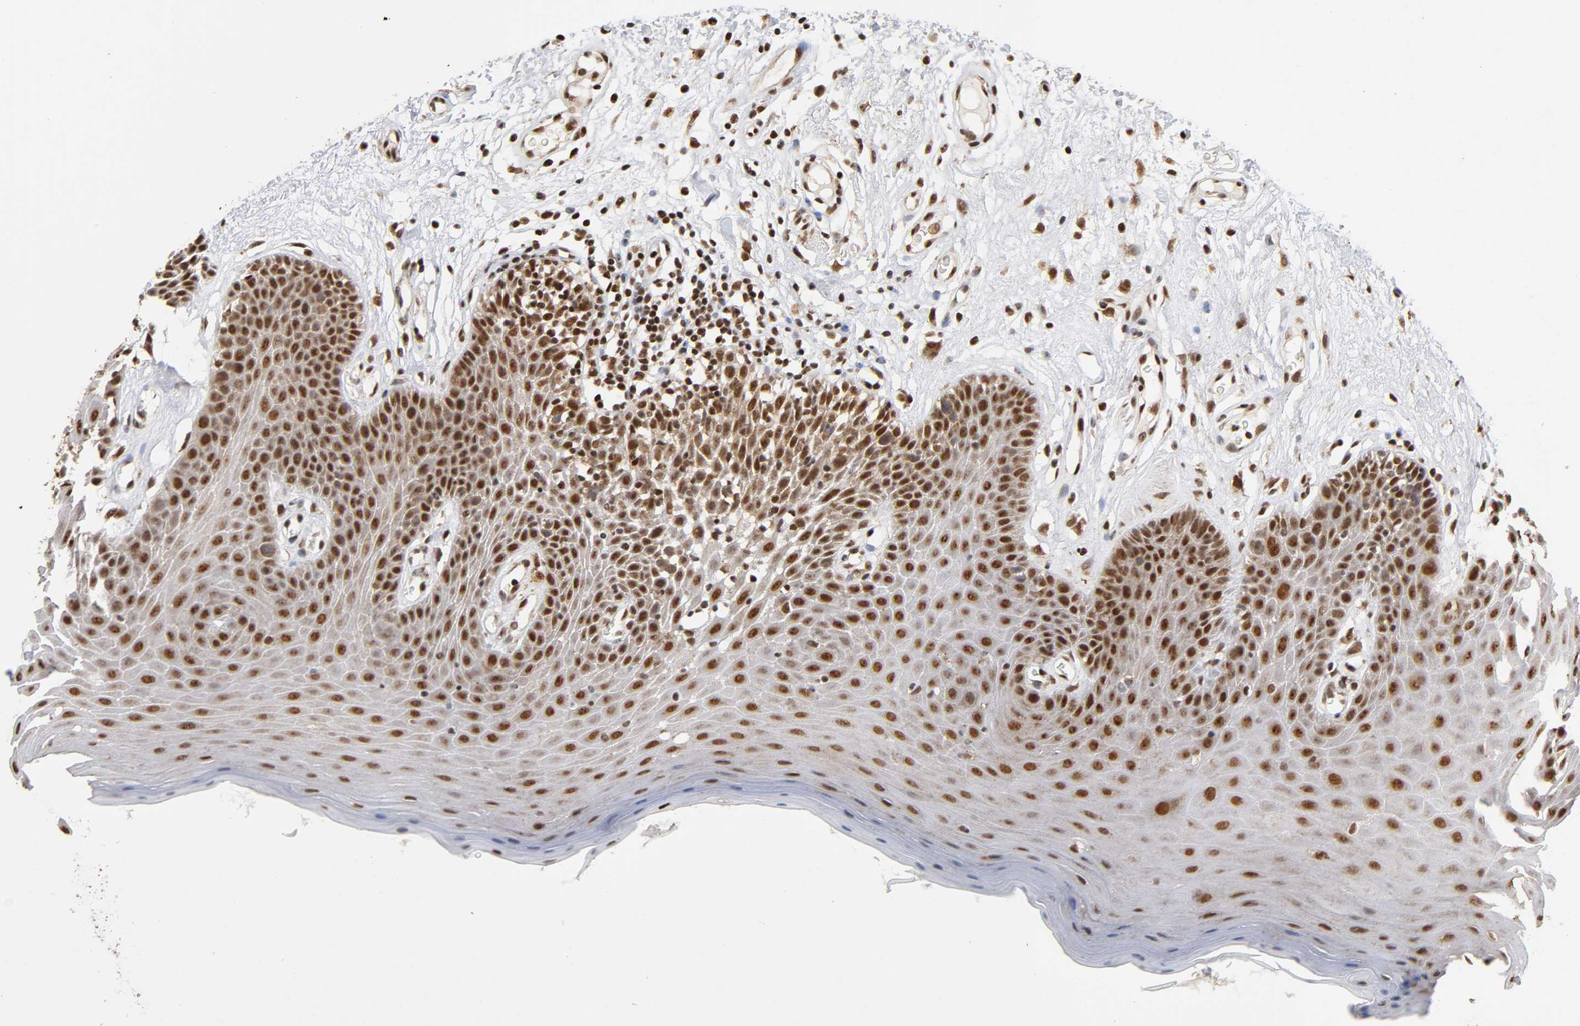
{"staining": {"intensity": "strong", "quantity": ">75%", "location": "nuclear"}, "tissue": "oral mucosa", "cell_type": "Squamous epithelial cells", "image_type": "normal", "snomed": [{"axis": "morphology", "description": "Normal tissue, NOS"}, {"axis": "morphology", "description": "Squamous cell carcinoma, NOS"}, {"axis": "topography", "description": "Skeletal muscle"}, {"axis": "topography", "description": "Oral tissue"}, {"axis": "topography", "description": "Head-Neck"}], "caption": "Immunohistochemistry (DAB (3,3'-diaminobenzidine)) staining of unremarkable human oral mucosa displays strong nuclear protein staining in about >75% of squamous epithelial cells.", "gene": "RNF122", "patient": {"sex": "male", "age": 71}}